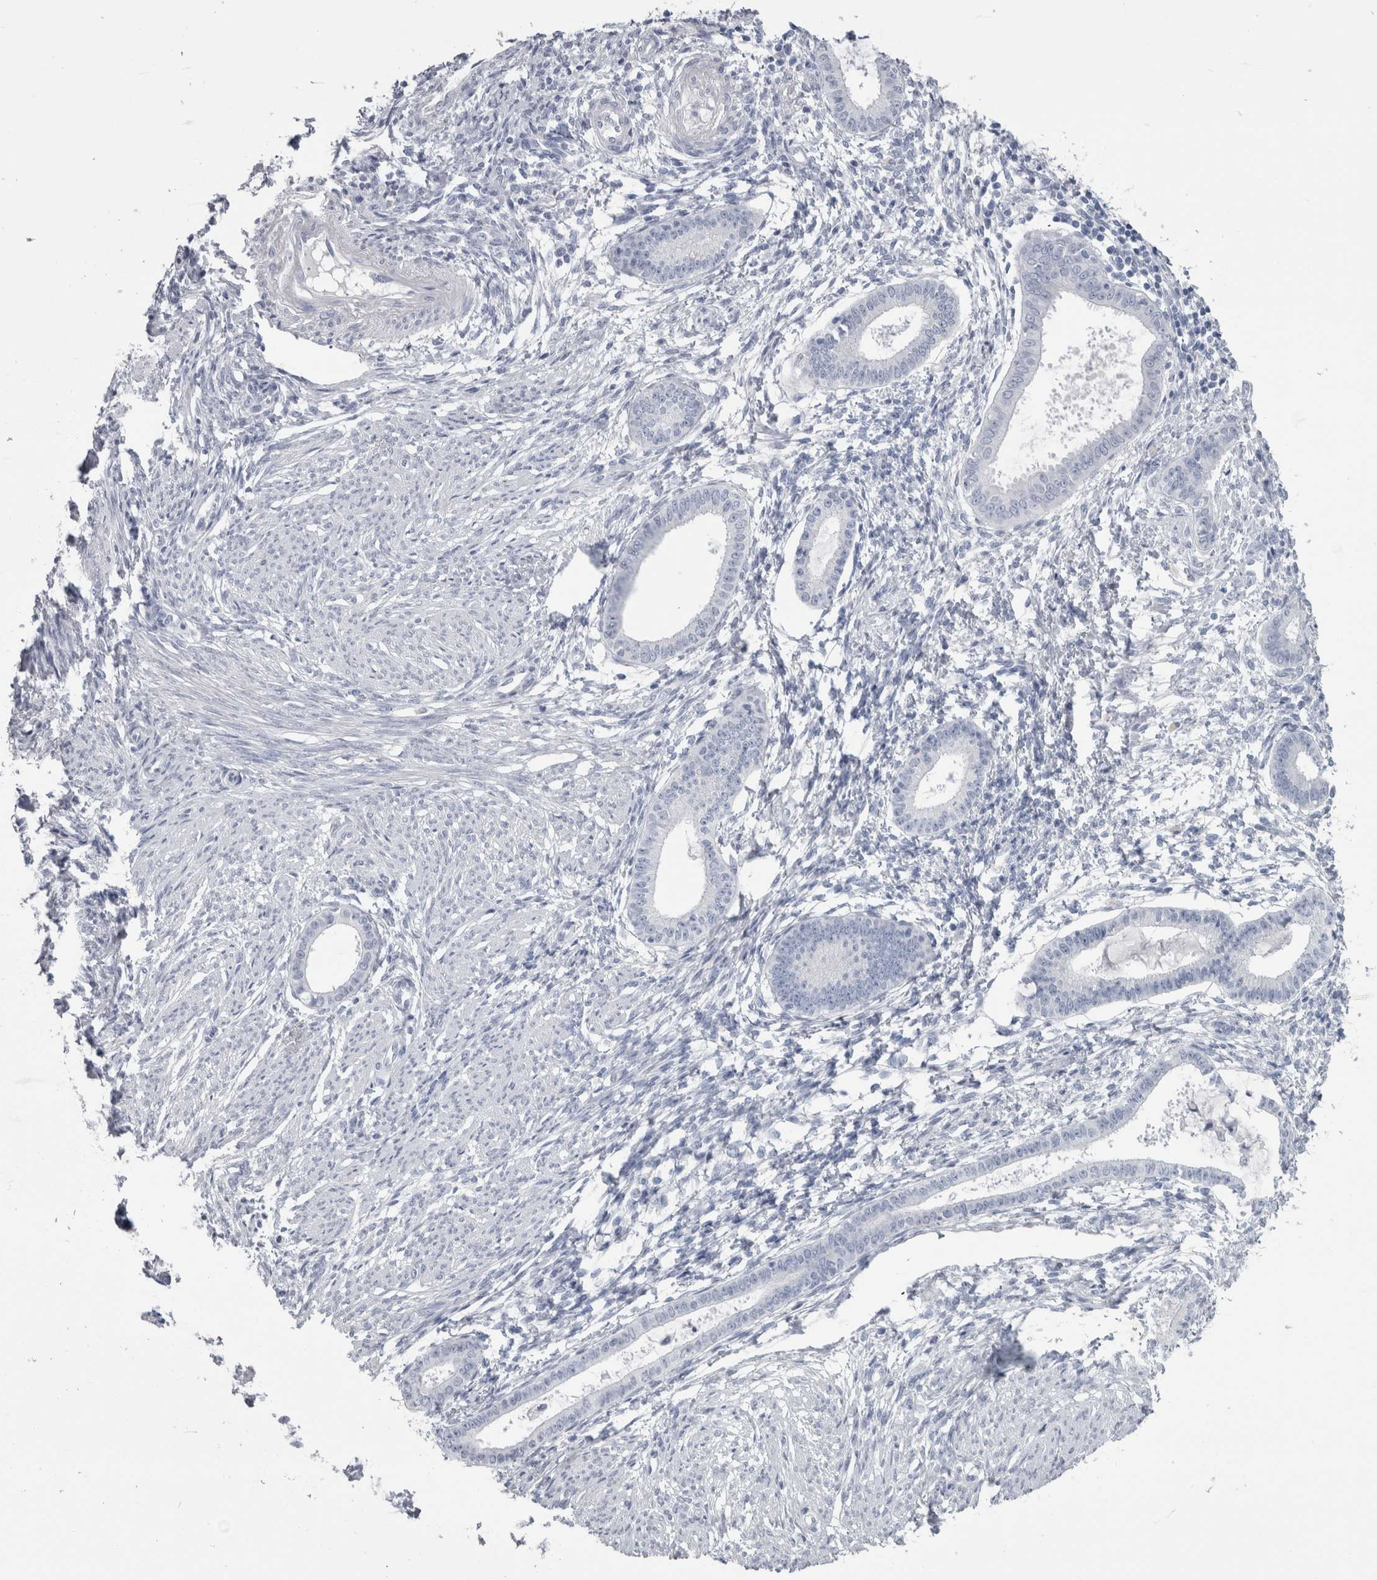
{"staining": {"intensity": "negative", "quantity": "none", "location": "none"}, "tissue": "endometrium", "cell_type": "Cells in endometrial stroma", "image_type": "normal", "snomed": [{"axis": "morphology", "description": "Normal tissue, NOS"}, {"axis": "topography", "description": "Endometrium"}], "caption": "Protein analysis of unremarkable endometrium shows no significant staining in cells in endometrial stroma. (DAB immunohistochemistry with hematoxylin counter stain).", "gene": "PTH", "patient": {"sex": "female", "age": 56}}